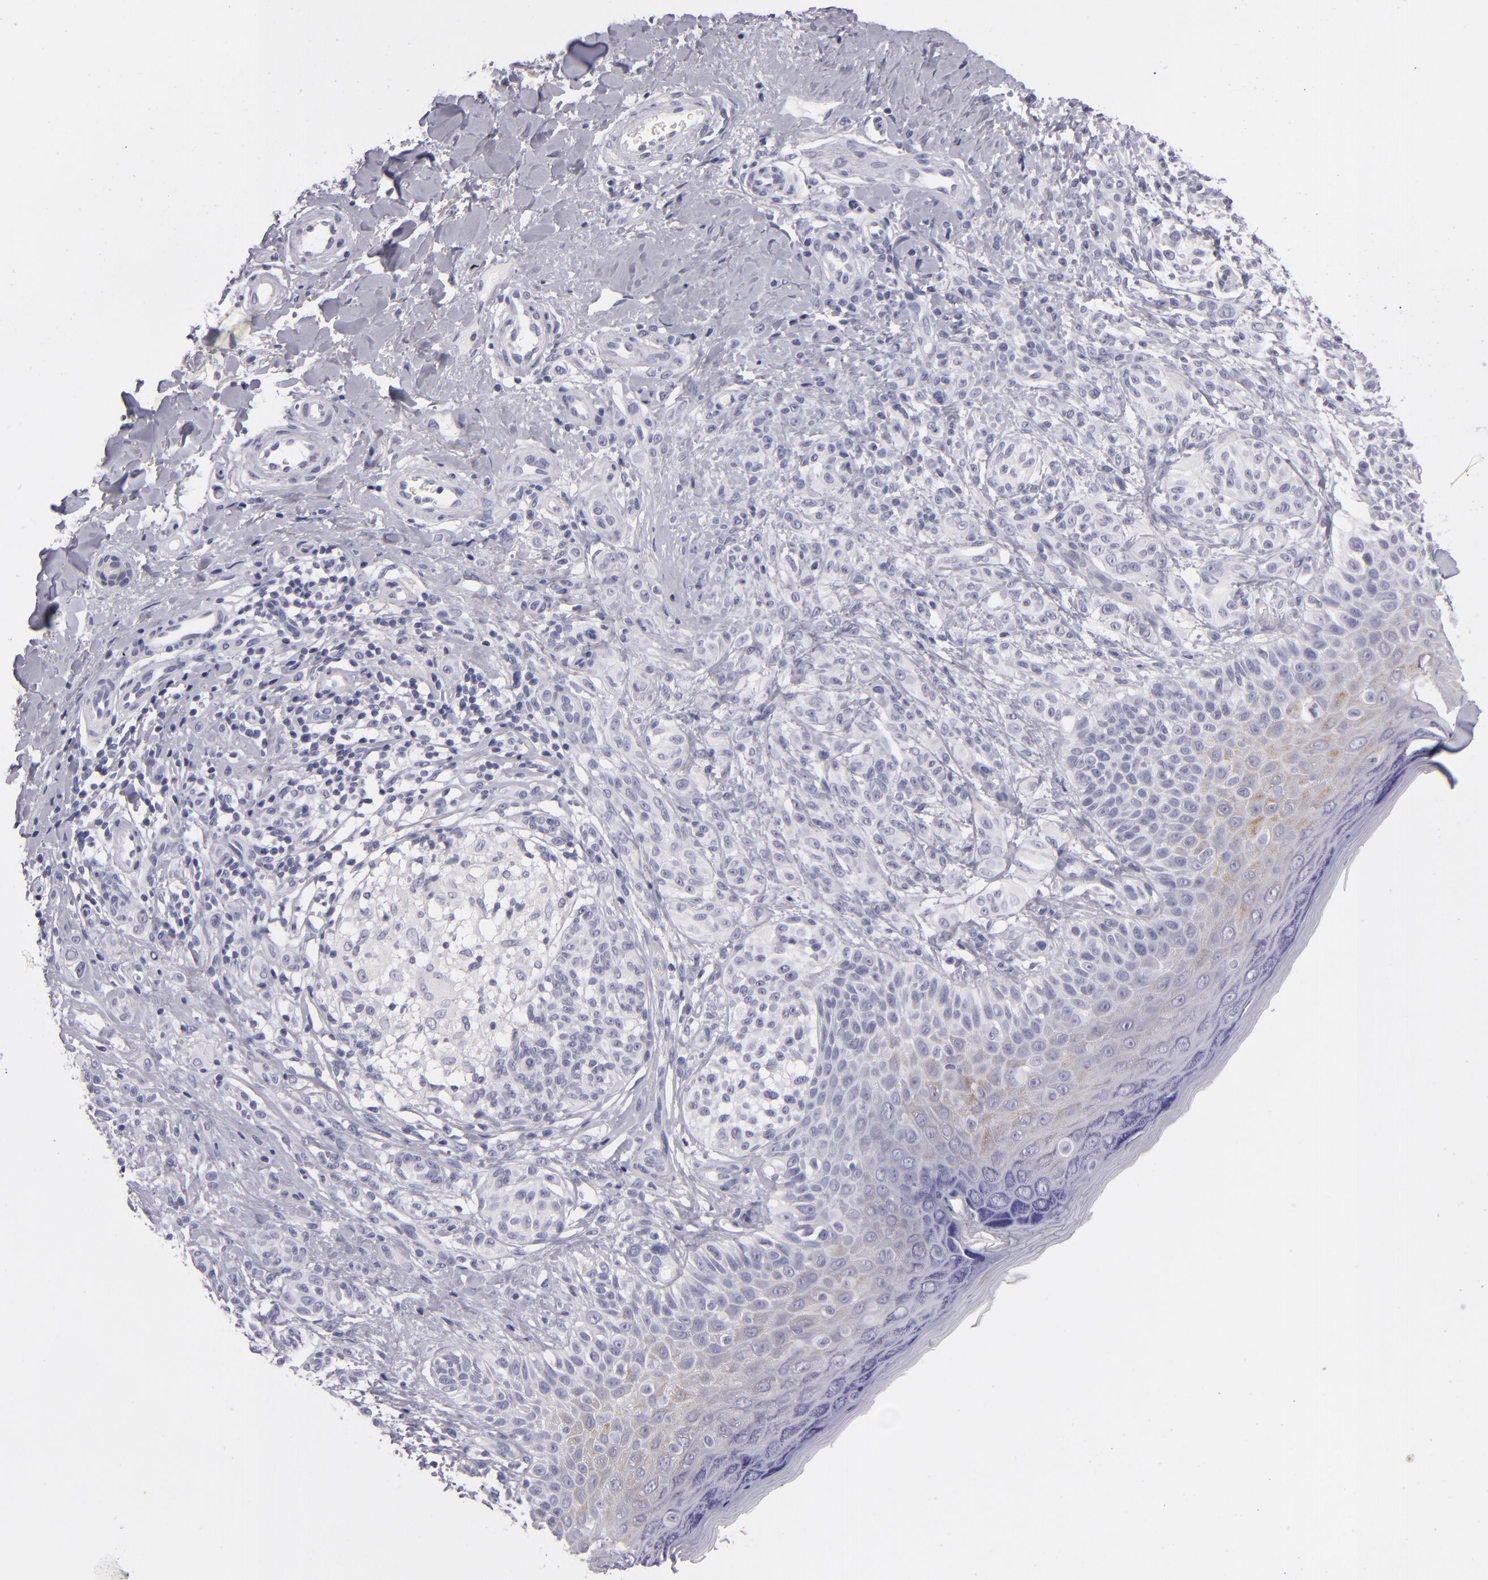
{"staining": {"intensity": "negative", "quantity": "none", "location": "none"}, "tissue": "melanoma", "cell_type": "Tumor cells", "image_type": "cancer", "snomed": [{"axis": "morphology", "description": "Malignant melanoma, NOS"}, {"axis": "topography", "description": "Skin"}], "caption": "Histopathology image shows no significant protein positivity in tumor cells of malignant melanoma.", "gene": "TNNC1", "patient": {"sex": "male", "age": 57}}